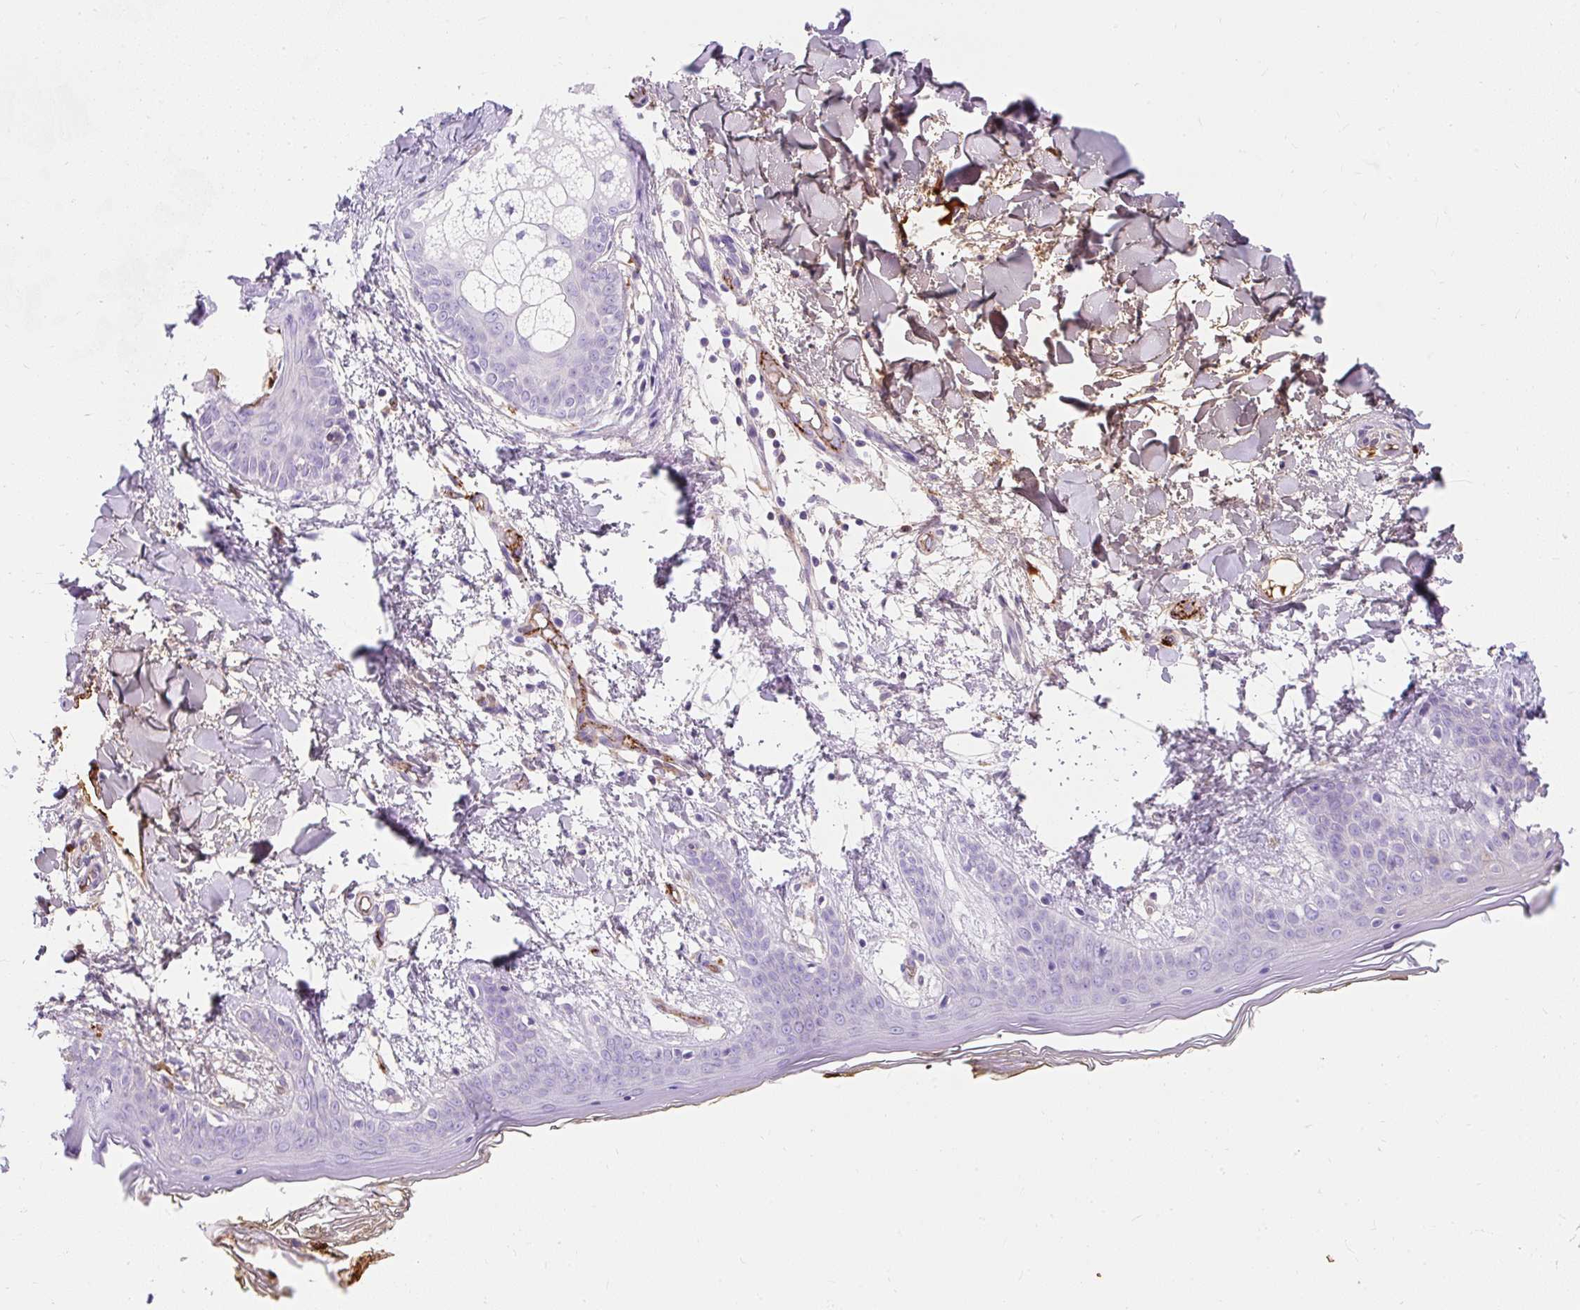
{"staining": {"intensity": "negative", "quantity": "none", "location": "none"}, "tissue": "skin", "cell_type": "Fibroblasts", "image_type": "normal", "snomed": [{"axis": "morphology", "description": "Normal tissue, NOS"}, {"axis": "topography", "description": "Skin"}], "caption": "A high-resolution photomicrograph shows IHC staining of unremarkable skin, which shows no significant expression in fibroblasts. (DAB (3,3'-diaminobenzidine) immunohistochemistry with hematoxylin counter stain).", "gene": "APOC2", "patient": {"sex": "female", "age": 34}}